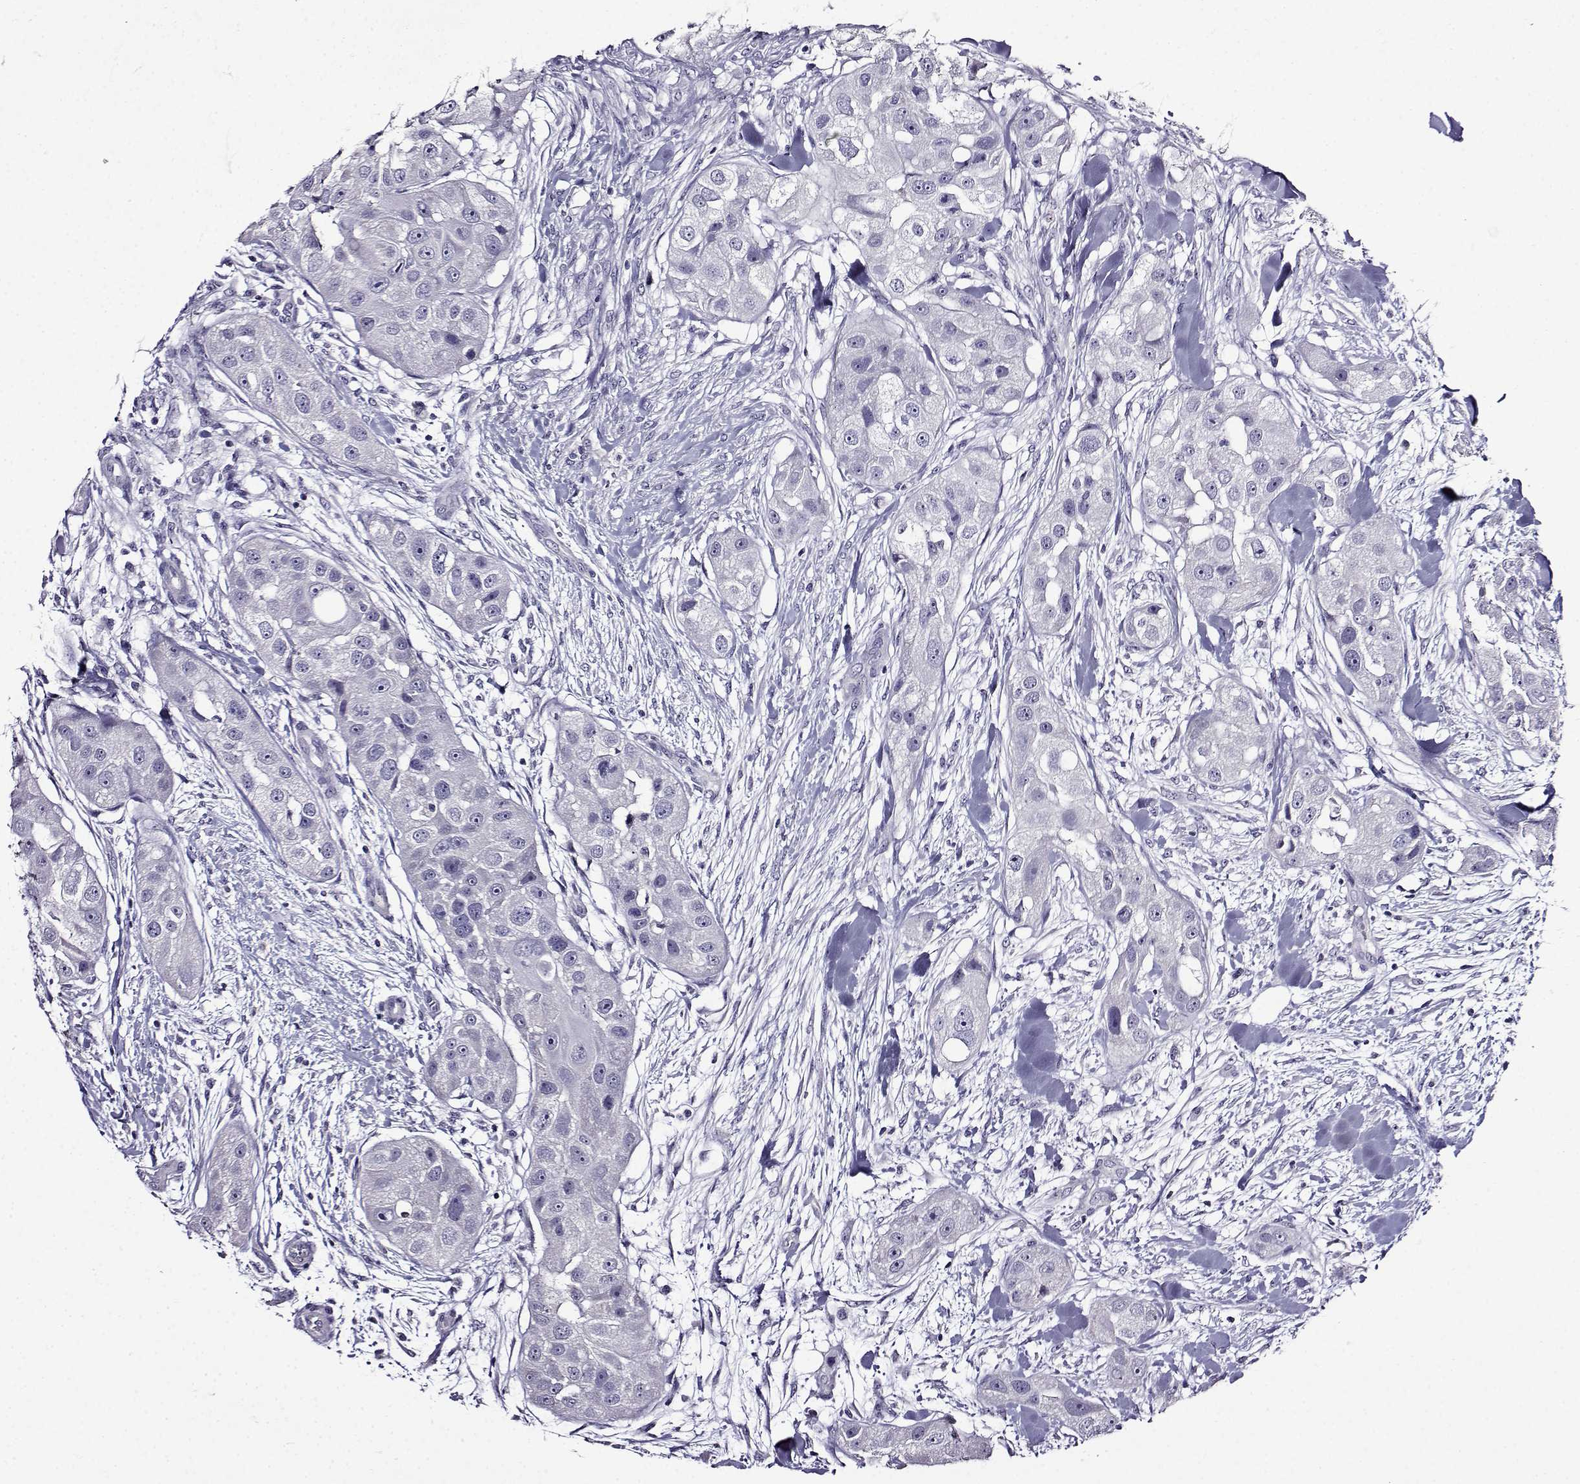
{"staining": {"intensity": "negative", "quantity": "none", "location": "none"}, "tissue": "head and neck cancer", "cell_type": "Tumor cells", "image_type": "cancer", "snomed": [{"axis": "morphology", "description": "Squamous cell carcinoma, NOS"}, {"axis": "topography", "description": "Head-Neck"}], "caption": "Immunohistochemistry (IHC) of human head and neck cancer shows no staining in tumor cells.", "gene": "TMEM266", "patient": {"sex": "male", "age": 51}}